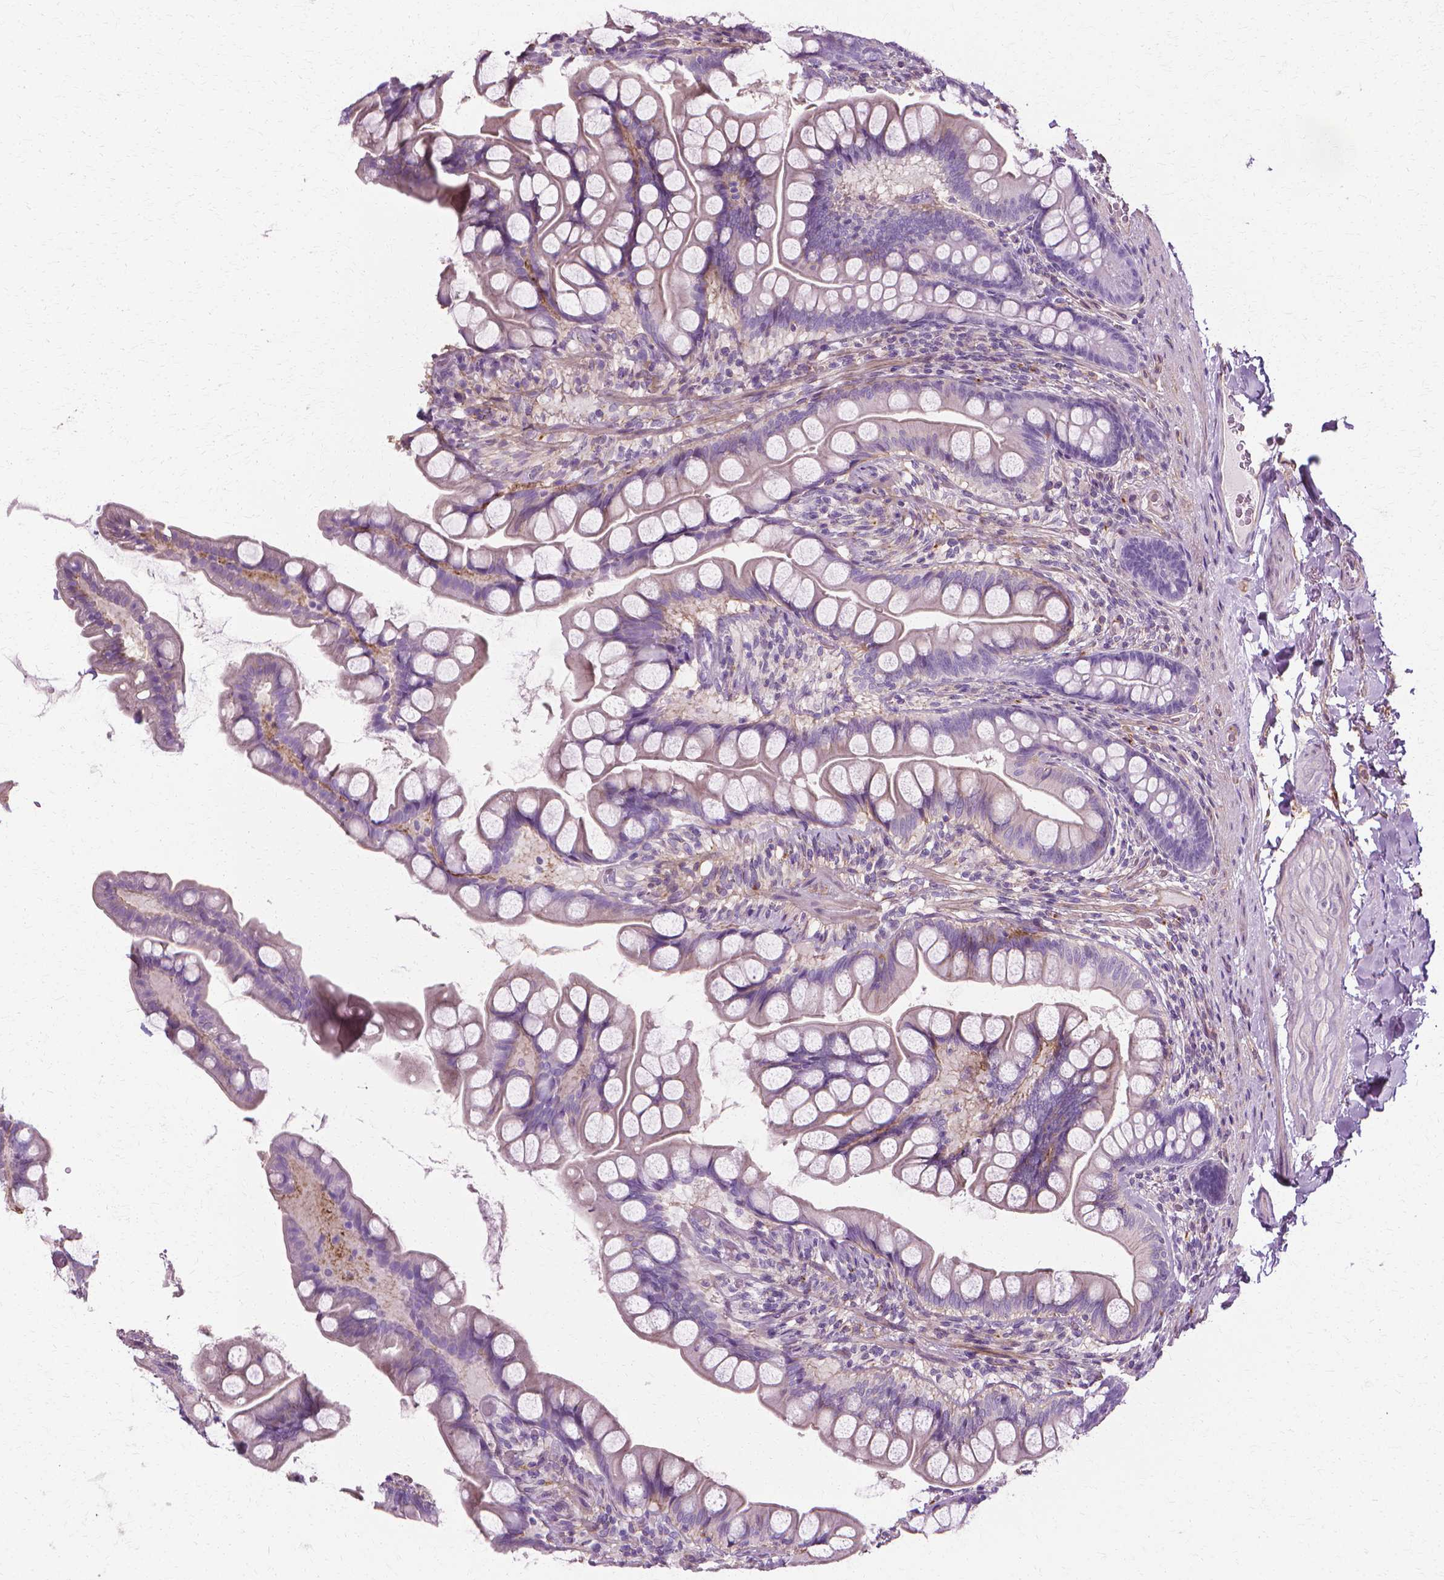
{"staining": {"intensity": "negative", "quantity": "none", "location": "none"}, "tissue": "small intestine", "cell_type": "Glandular cells", "image_type": "normal", "snomed": [{"axis": "morphology", "description": "Normal tissue, NOS"}, {"axis": "topography", "description": "Small intestine"}], "caption": "Photomicrograph shows no protein staining in glandular cells of normal small intestine. (DAB (3,3'-diaminobenzidine) IHC with hematoxylin counter stain).", "gene": "CFAP157", "patient": {"sex": "male", "age": 70}}